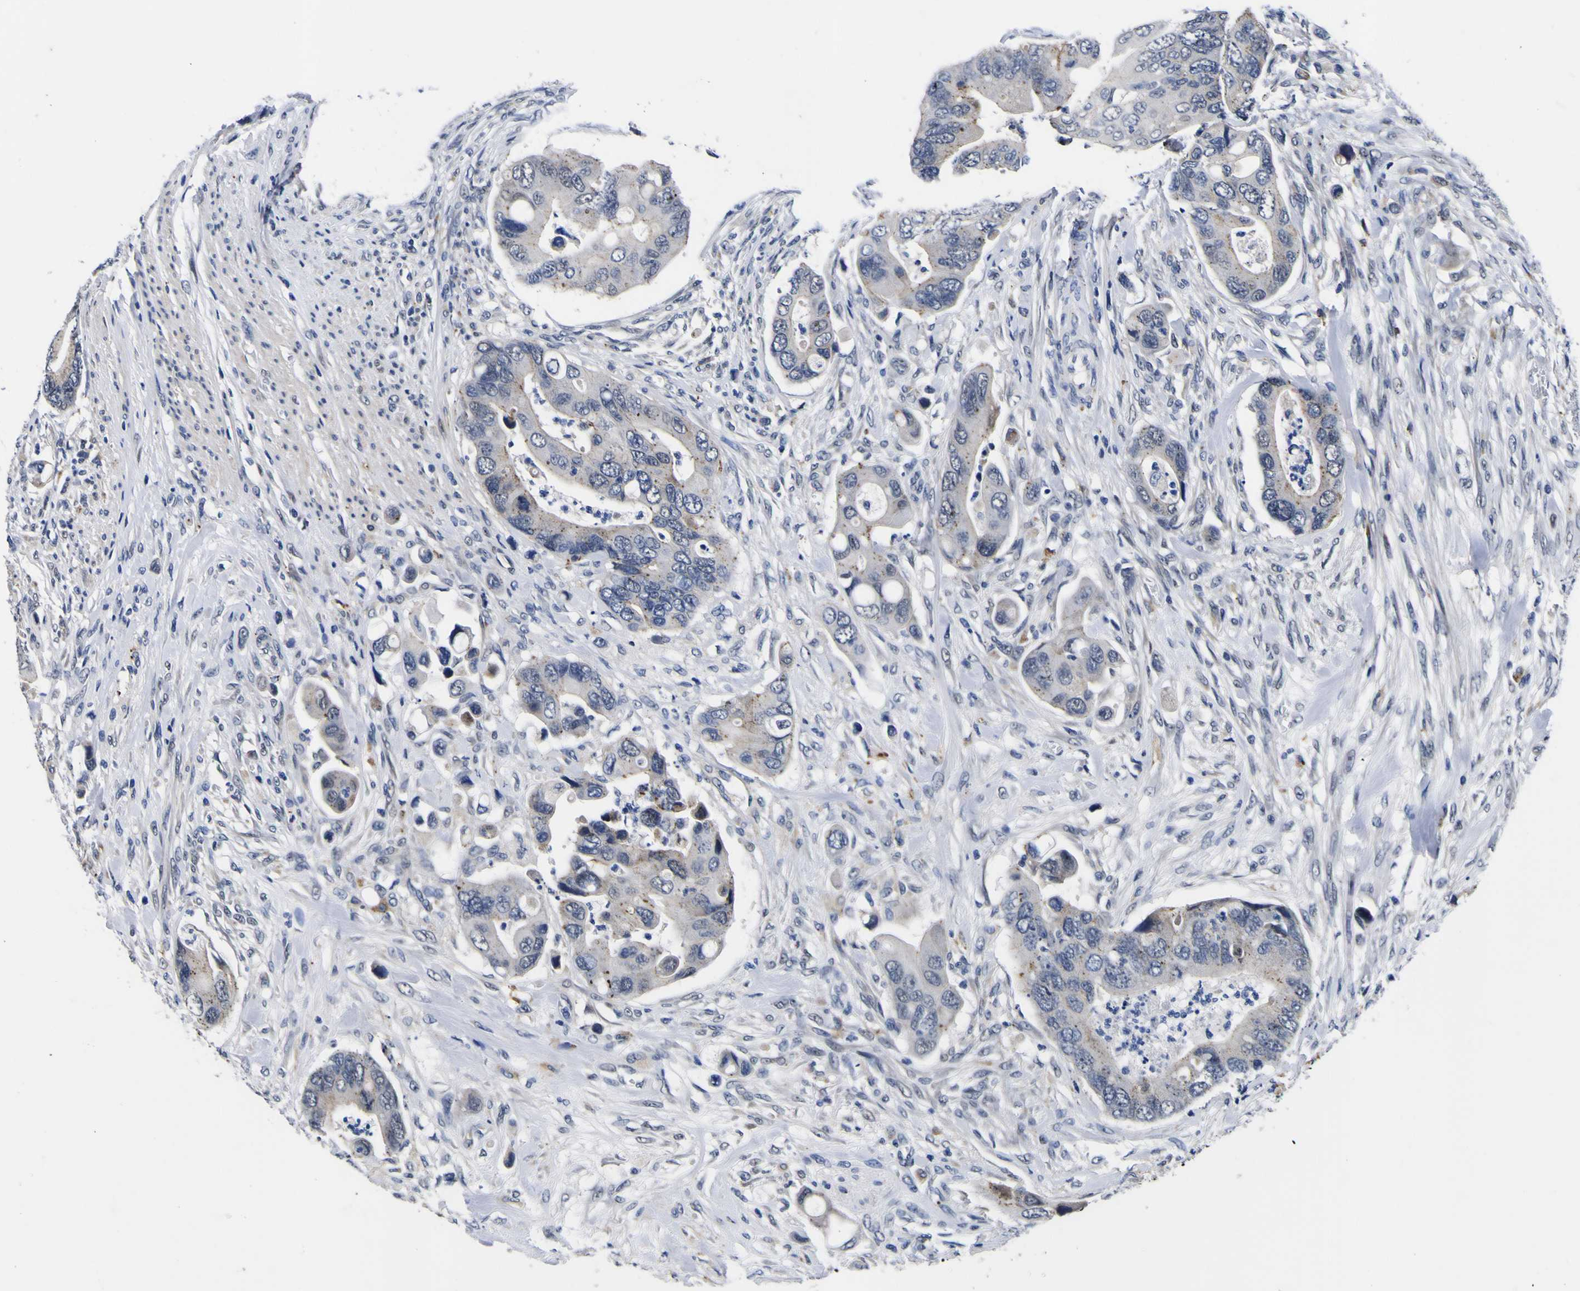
{"staining": {"intensity": "negative", "quantity": "none", "location": "none"}, "tissue": "colorectal cancer", "cell_type": "Tumor cells", "image_type": "cancer", "snomed": [{"axis": "morphology", "description": "Adenocarcinoma, NOS"}, {"axis": "topography", "description": "Rectum"}], "caption": "This is an immunohistochemistry (IHC) histopathology image of human colorectal cancer (adenocarcinoma). There is no staining in tumor cells.", "gene": "IGFLR1", "patient": {"sex": "female", "age": 57}}